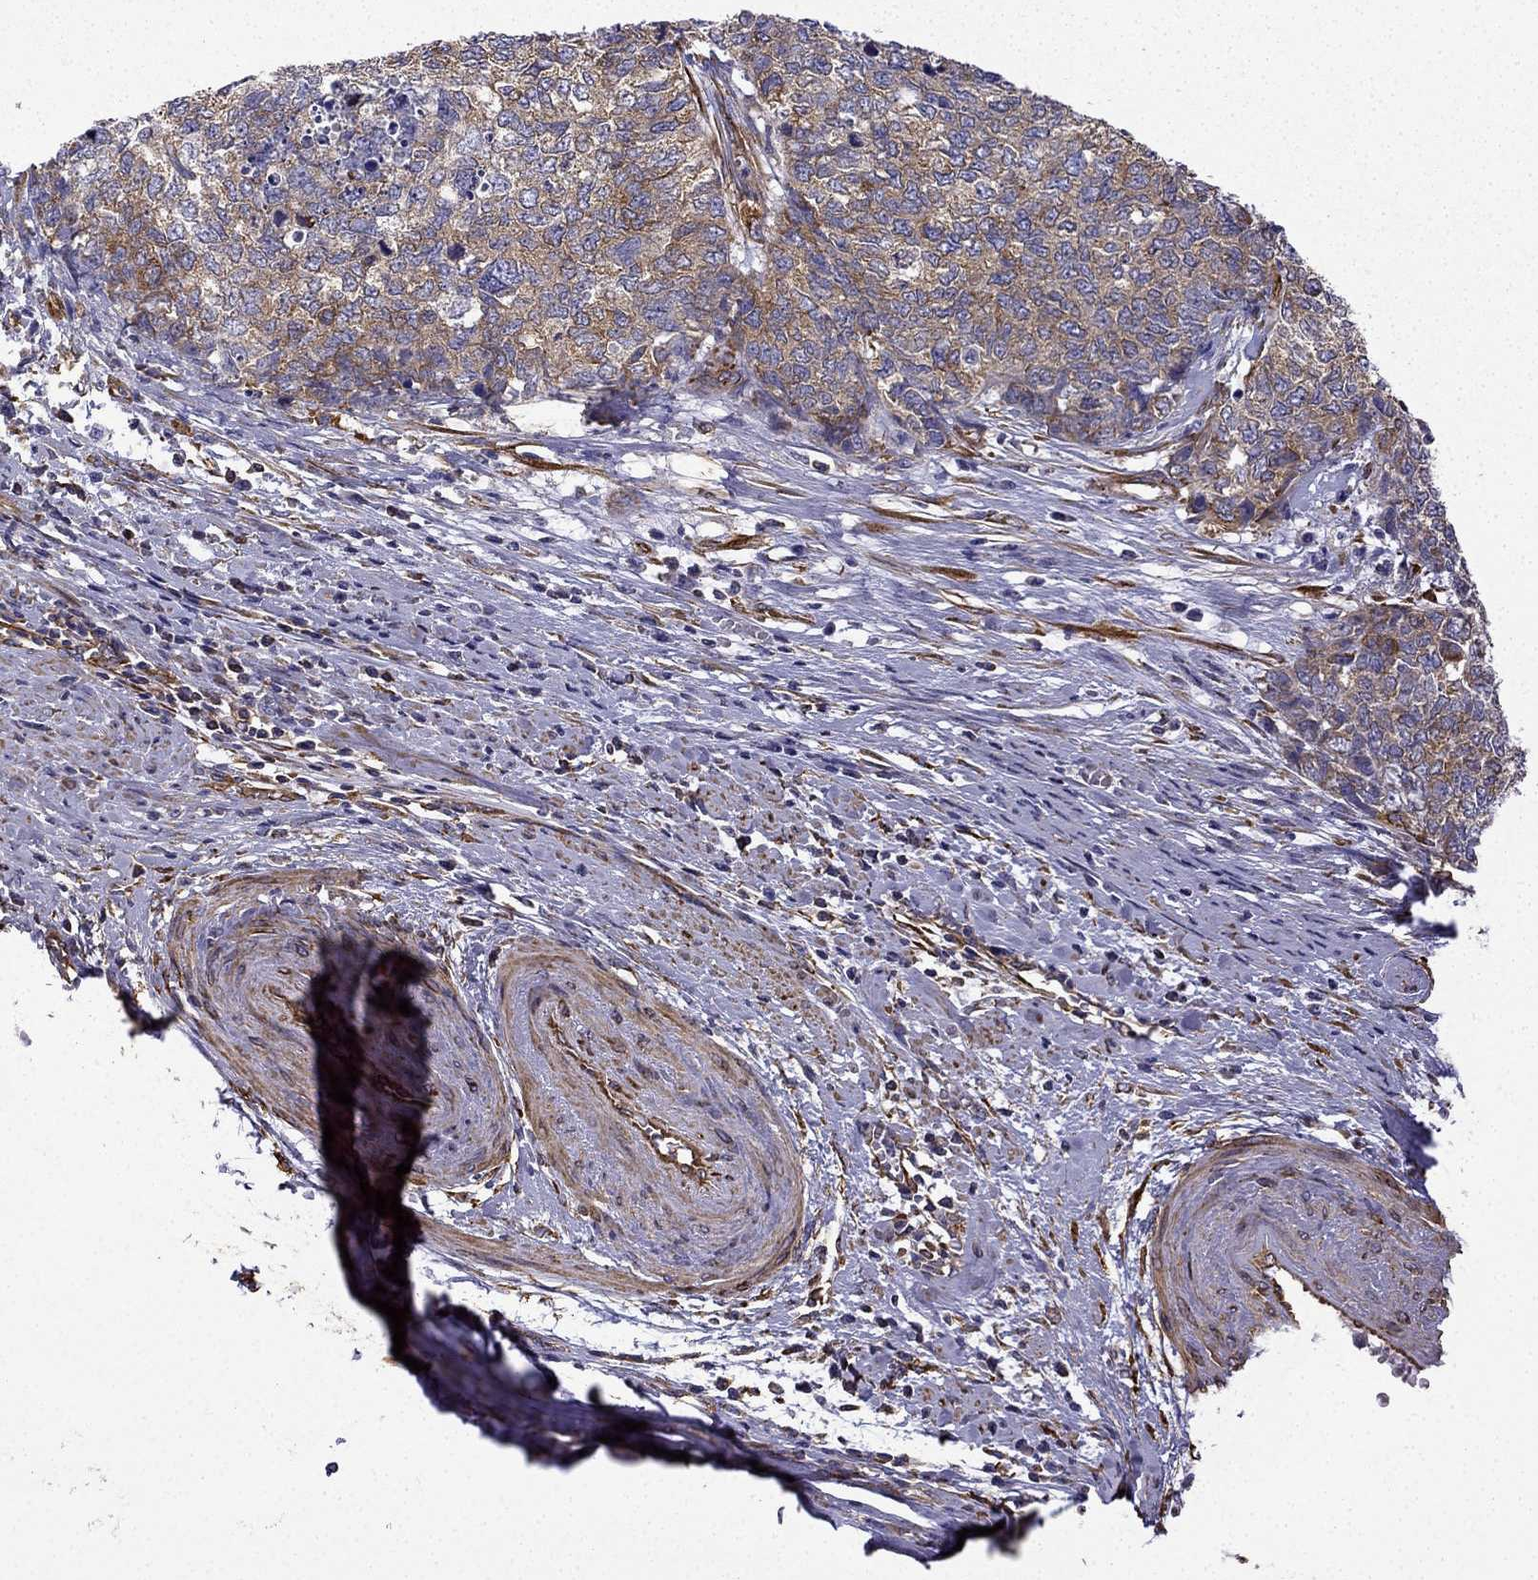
{"staining": {"intensity": "moderate", "quantity": "25%-75%", "location": "cytoplasmic/membranous"}, "tissue": "cervical cancer", "cell_type": "Tumor cells", "image_type": "cancer", "snomed": [{"axis": "morphology", "description": "Squamous cell carcinoma, NOS"}, {"axis": "topography", "description": "Cervix"}], "caption": "Immunohistochemistry (IHC) (DAB (3,3'-diaminobenzidine)) staining of human cervical cancer (squamous cell carcinoma) displays moderate cytoplasmic/membranous protein staining in about 25%-75% of tumor cells.", "gene": "MAP4", "patient": {"sex": "female", "age": 63}}